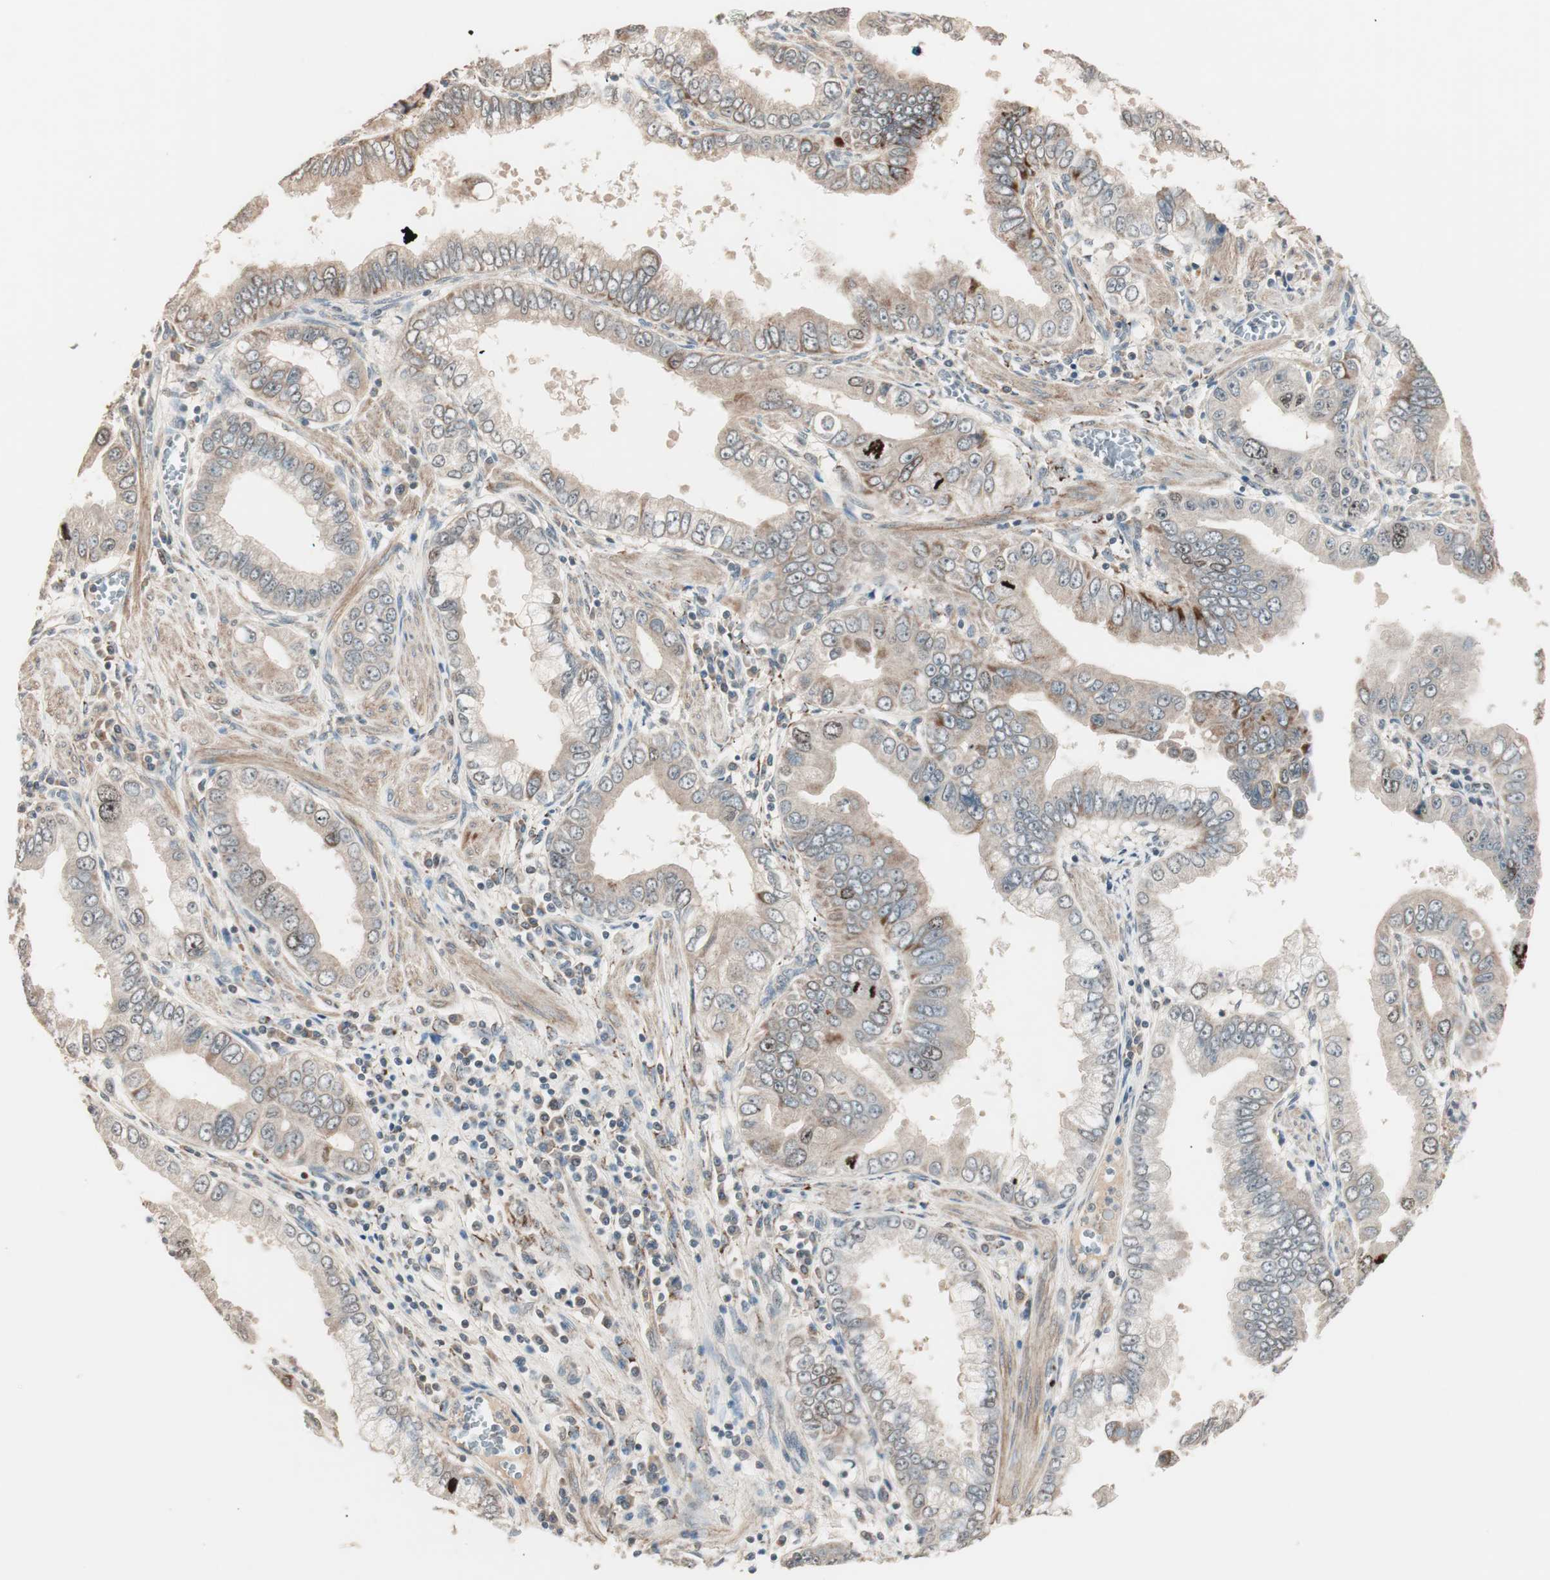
{"staining": {"intensity": "moderate", "quantity": ">75%", "location": "cytoplasmic/membranous"}, "tissue": "pancreatic cancer", "cell_type": "Tumor cells", "image_type": "cancer", "snomed": [{"axis": "morphology", "description": "Normal tissue, NOS"}, {"axis": "topography", "description": "Lymph node"}], "caption": "Immunohistochemical staining of pancreatic cancer demonstrates medium levels of moderate cytoplasmic/membranous protein staining in approximately >75% of tumor cells.", "gene": "NFRKB", "patient": {"sex": "male", "age": 50}}